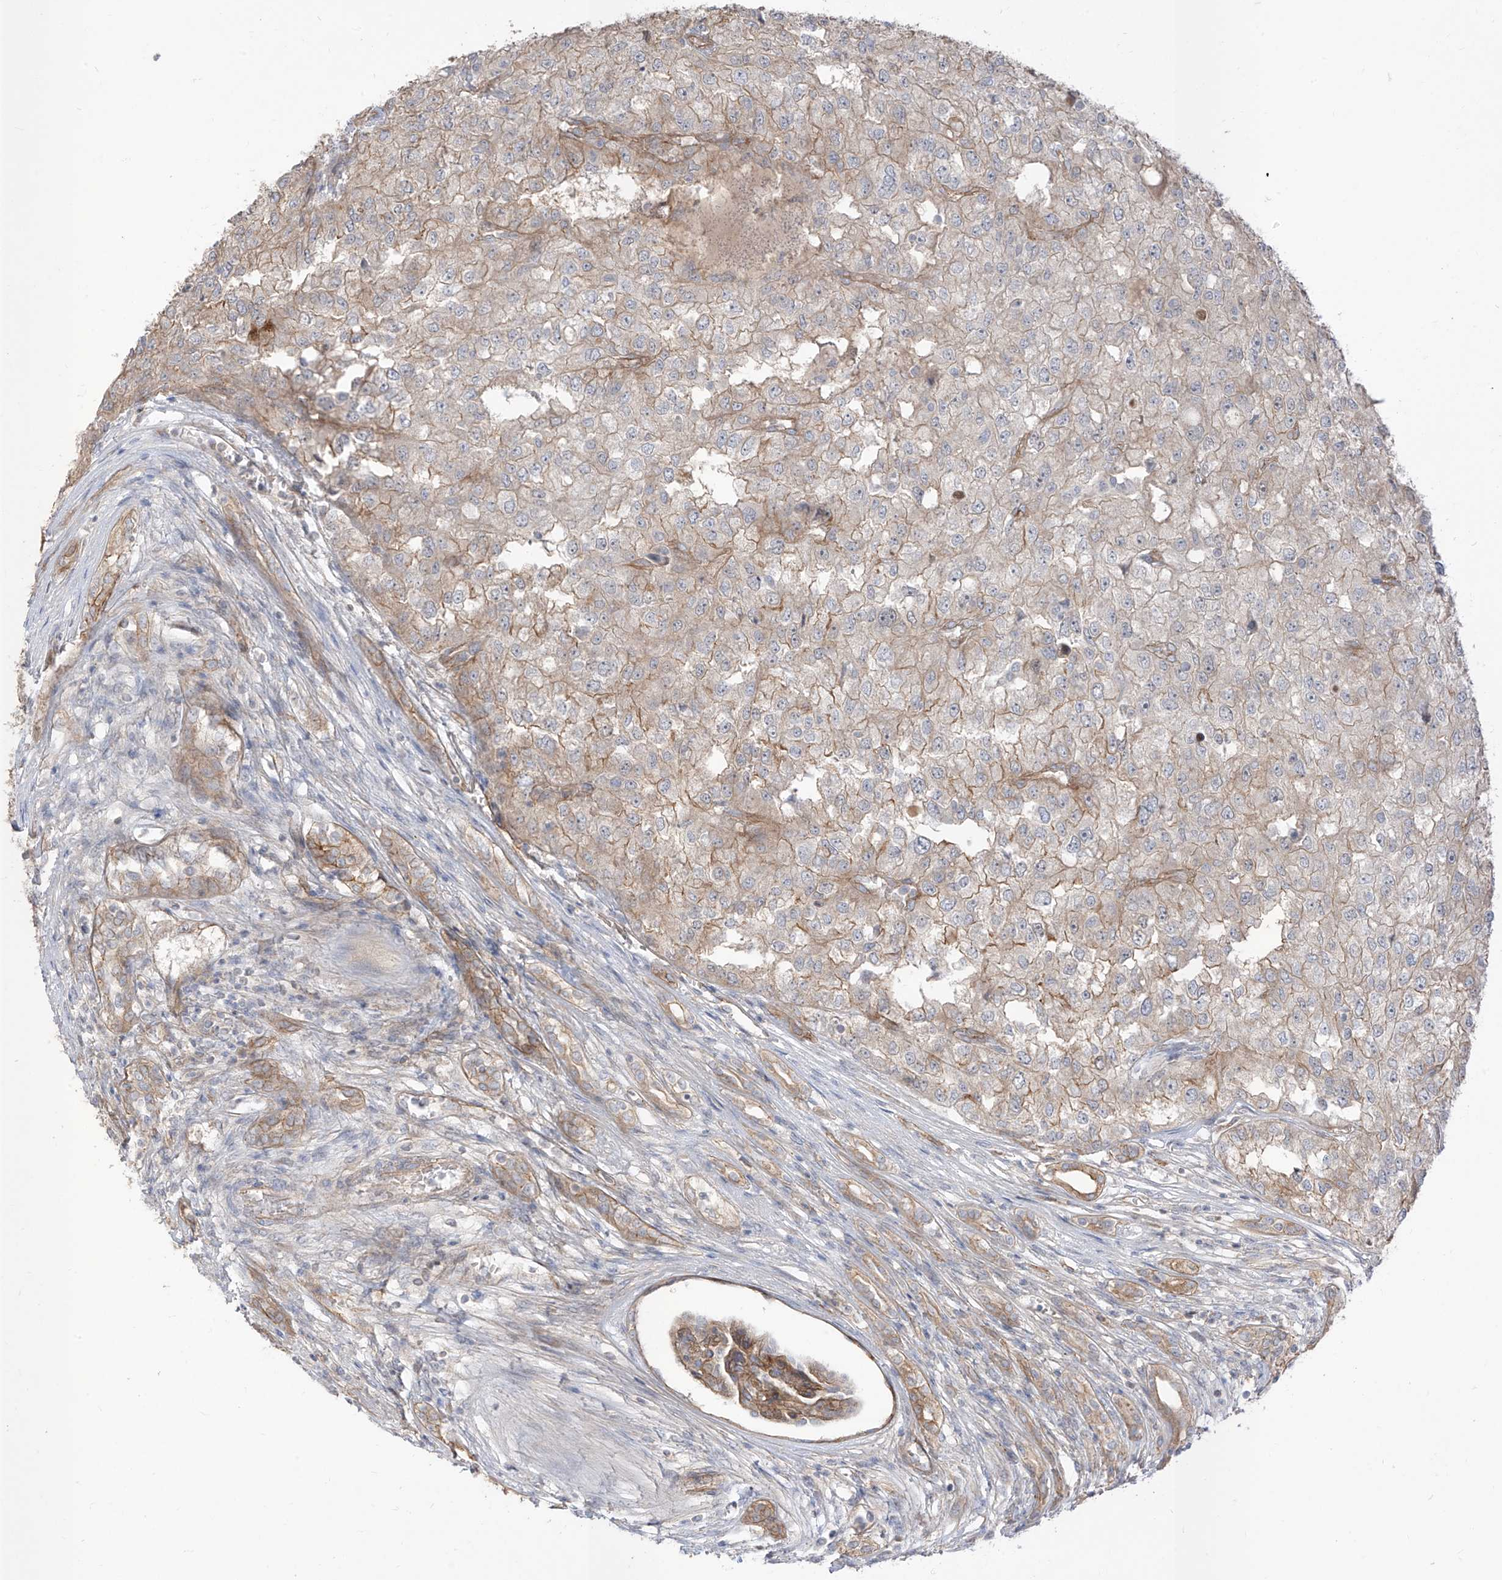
{"staining": {"intensity": "weak", "quantity": "25%-75%", "location": "cytoplasmic/membranous"}, "tissue": "renal cancer", "cell_type": "Tumor cells", "image_type": "cancer", "snomed": [{"axis": "morphology", "description": "Adenocarcinoma, NOS"}, {"axis": "topography", "description": "Kidney"}], "caption": "Renal cancer (adenocarcinoma) stained with immunohistochemistry demonstrates weak cytoplasmic/membranous positivity in about 25%-75% of tumor cells.", "gene": "EPHX4", "patient": {"sex": "female", "age": 54}}